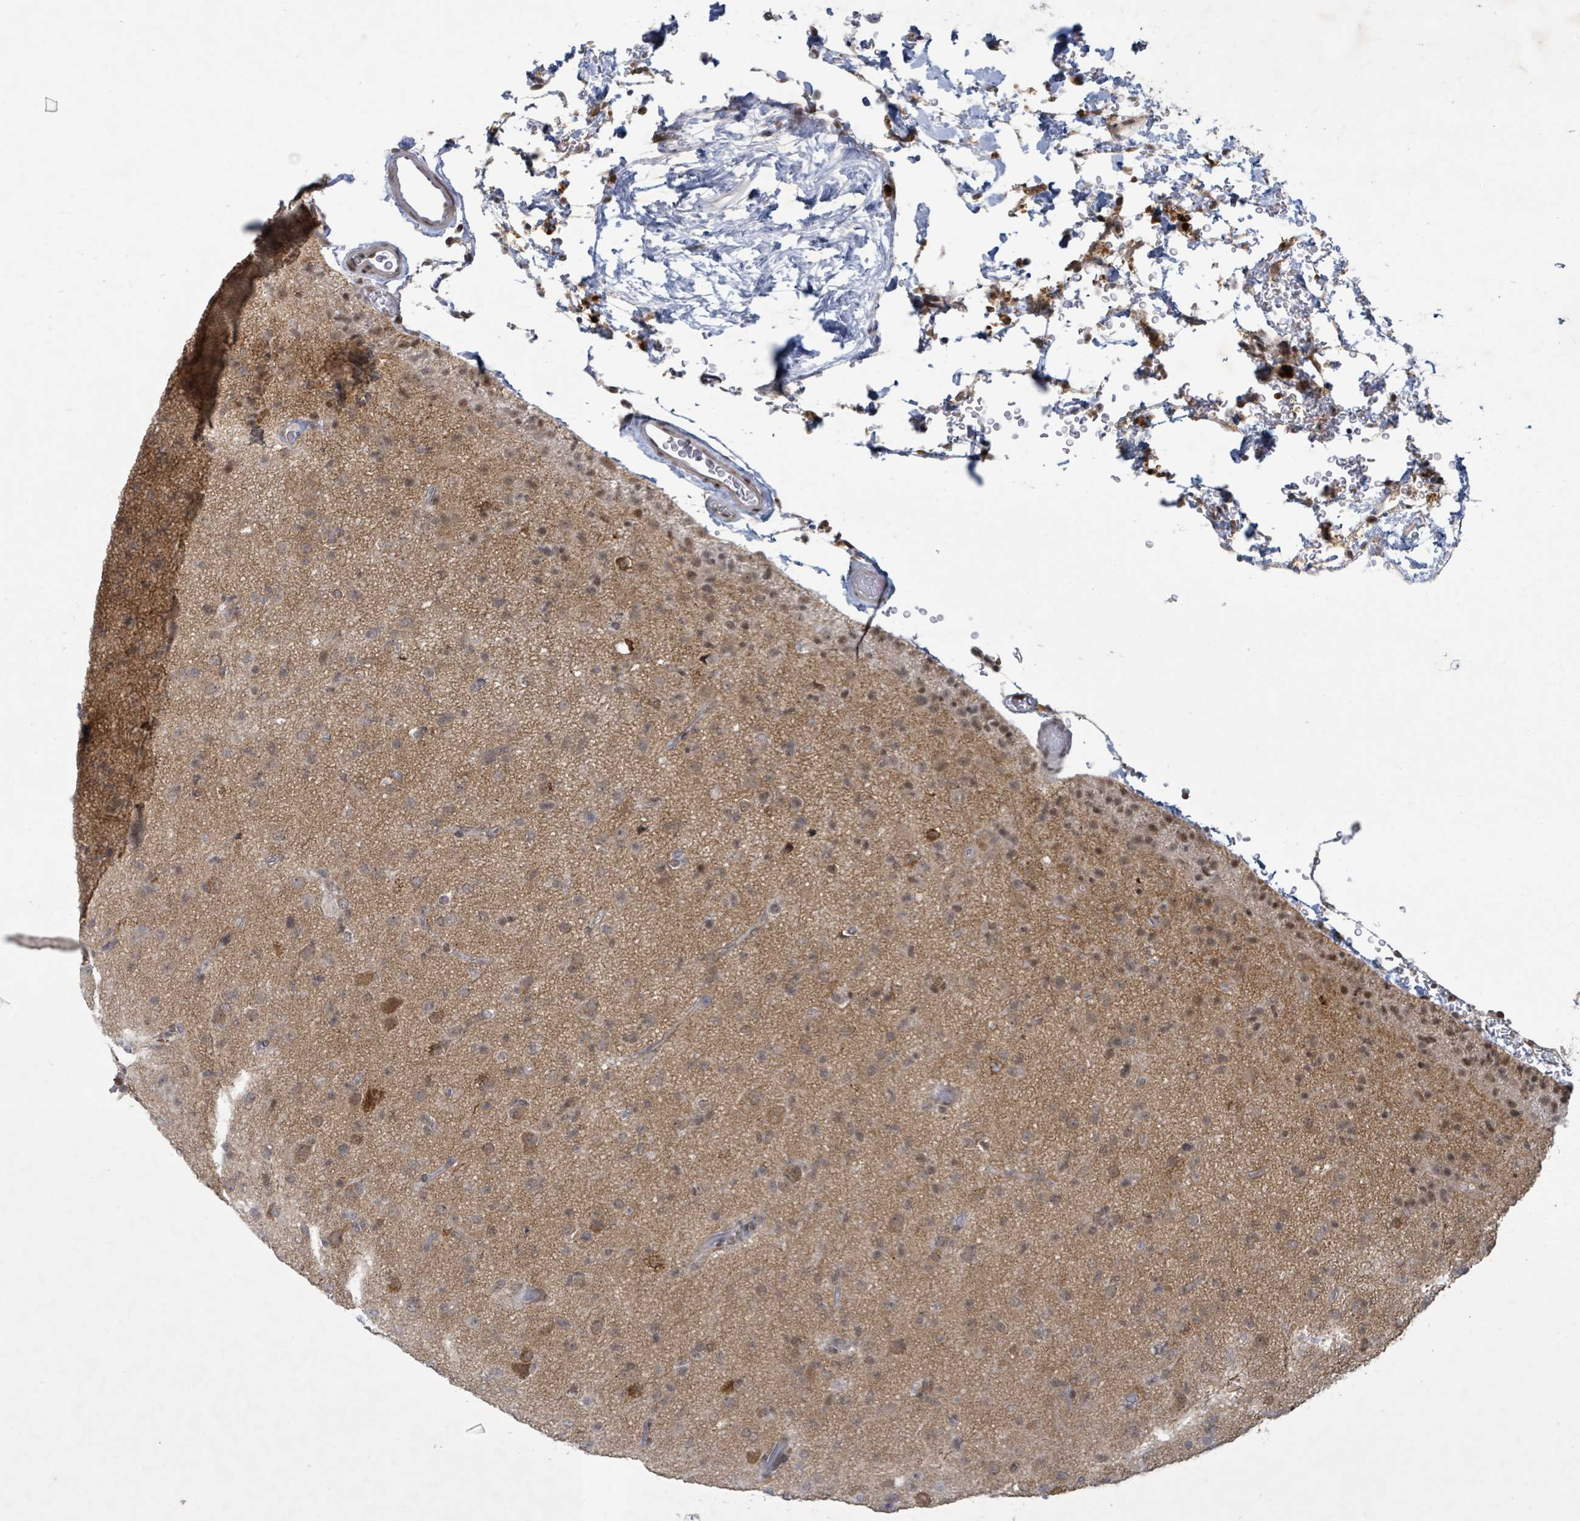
{"staining": {"intensity": "moderate", "quantity": "<25%", "location": "cytoplasmic/membranous,nuclear"}, "tissue": "glioma", "cell_type": "Tumor cells", "image_type": "cancer", "snomed": [{"axis": "morphology", "description": "Glioma, malignant, Low grade"}, {"axis": "topography", "description": "Brain"}], "caption": "Protein expression analysis of human low-grade glioma (malignant) reveals moderate cytoplasmic/membranous and nuclear positivity in about <25% of tumor cells.", "gene": "BANP", "patient": {"sex": "male", "age": 65}}